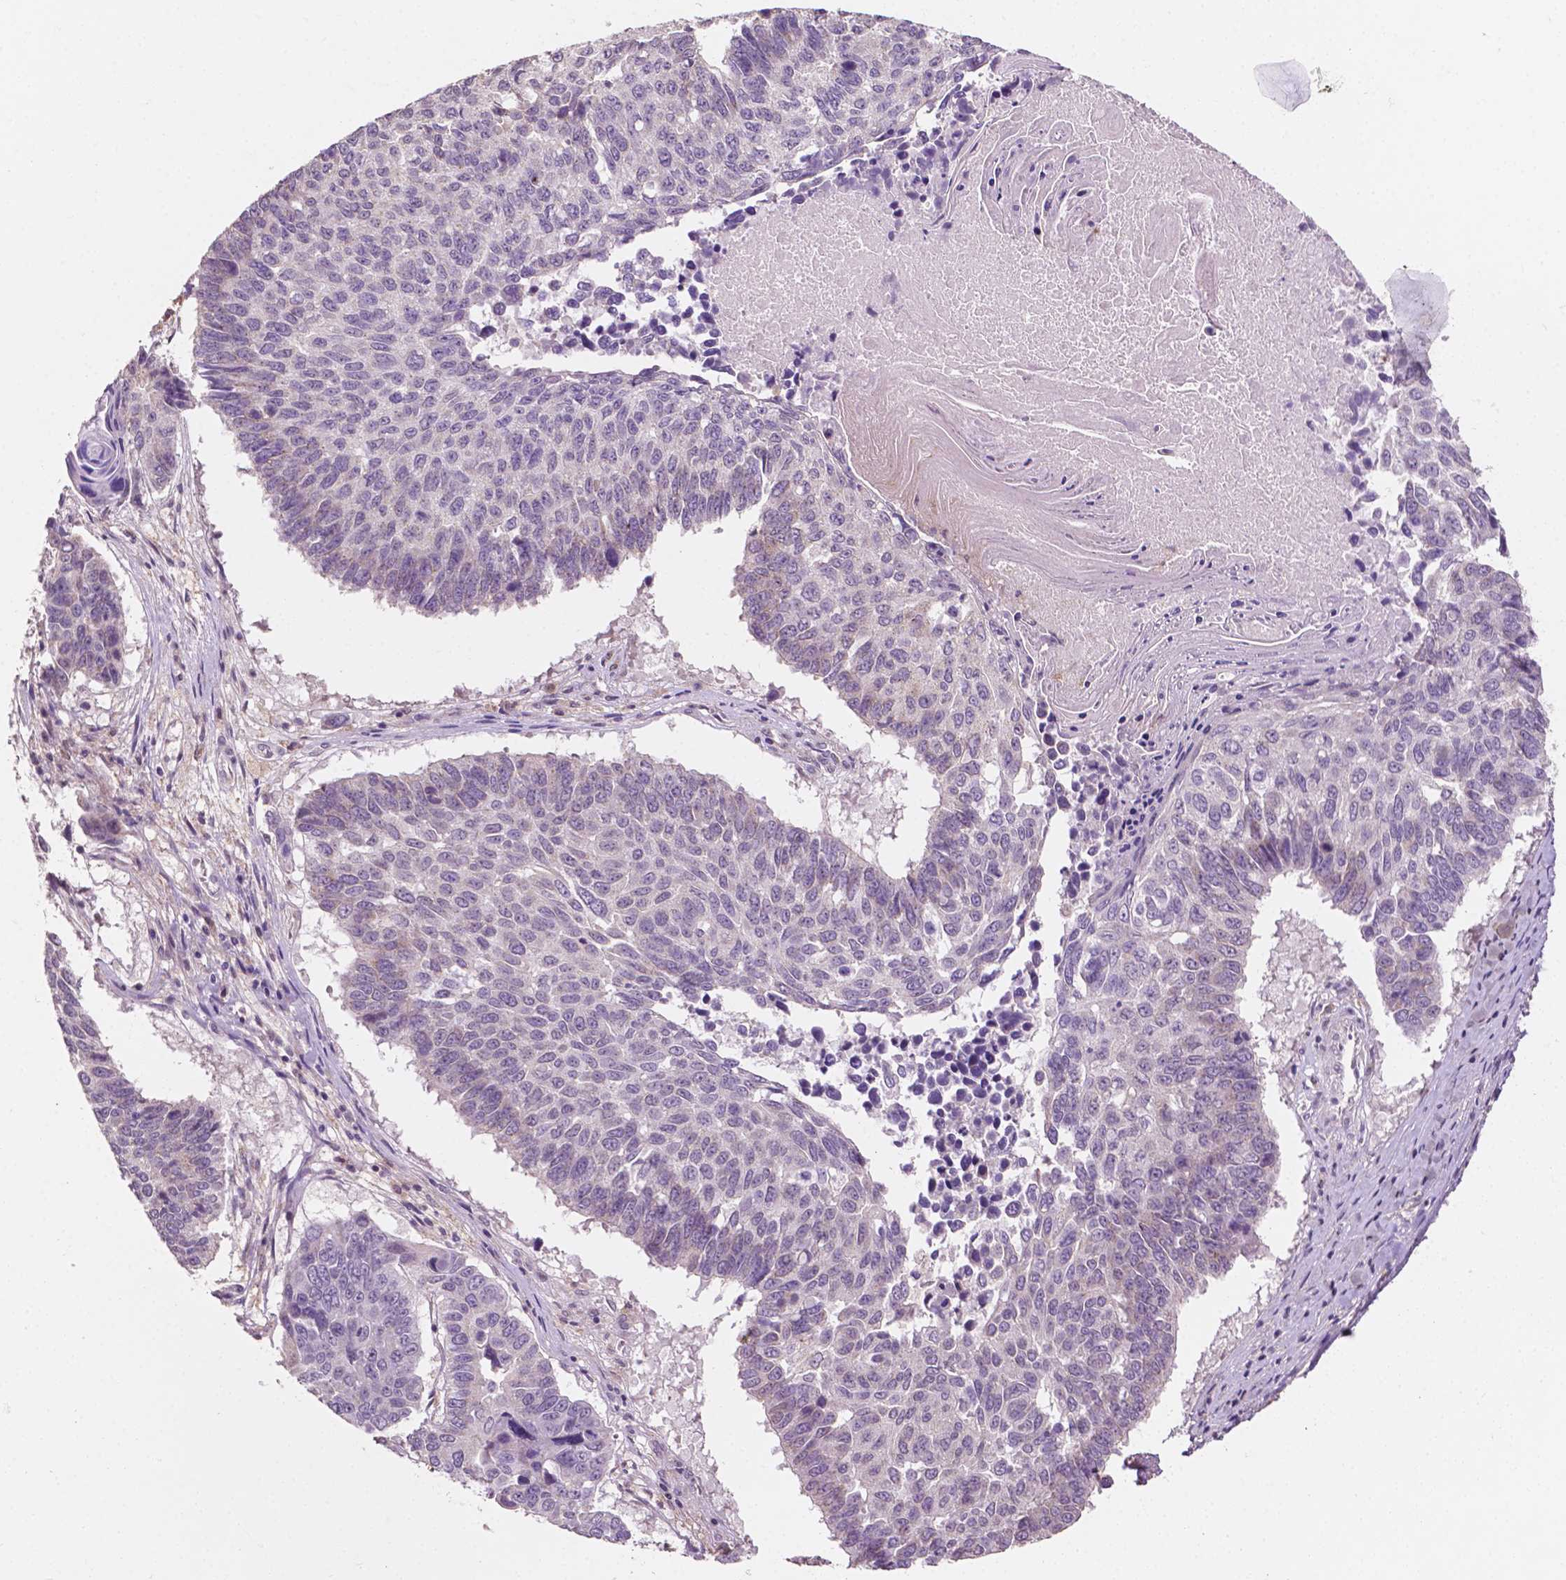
{"staining": {"intensity": "negative", "quantity": "none", "location": "none"}, "tissue": "lung cancer", "cell_type": "Tumor cells", "image_type": "cancer", "snomed": [{"axis": "morphology", "description": "Squamous cell carcinoma, NOS"}, {"axis": "topography", "description": "Lung"}], "caption": "A high-resolution photomicrograph shows immunohistochemistry (IHC) staining of squamous cell carcinoma (lung), which exhibits no significant expression in tumor cells.", "gene": "EBAG9", "patient": {"sex": "male", "age": 73}}